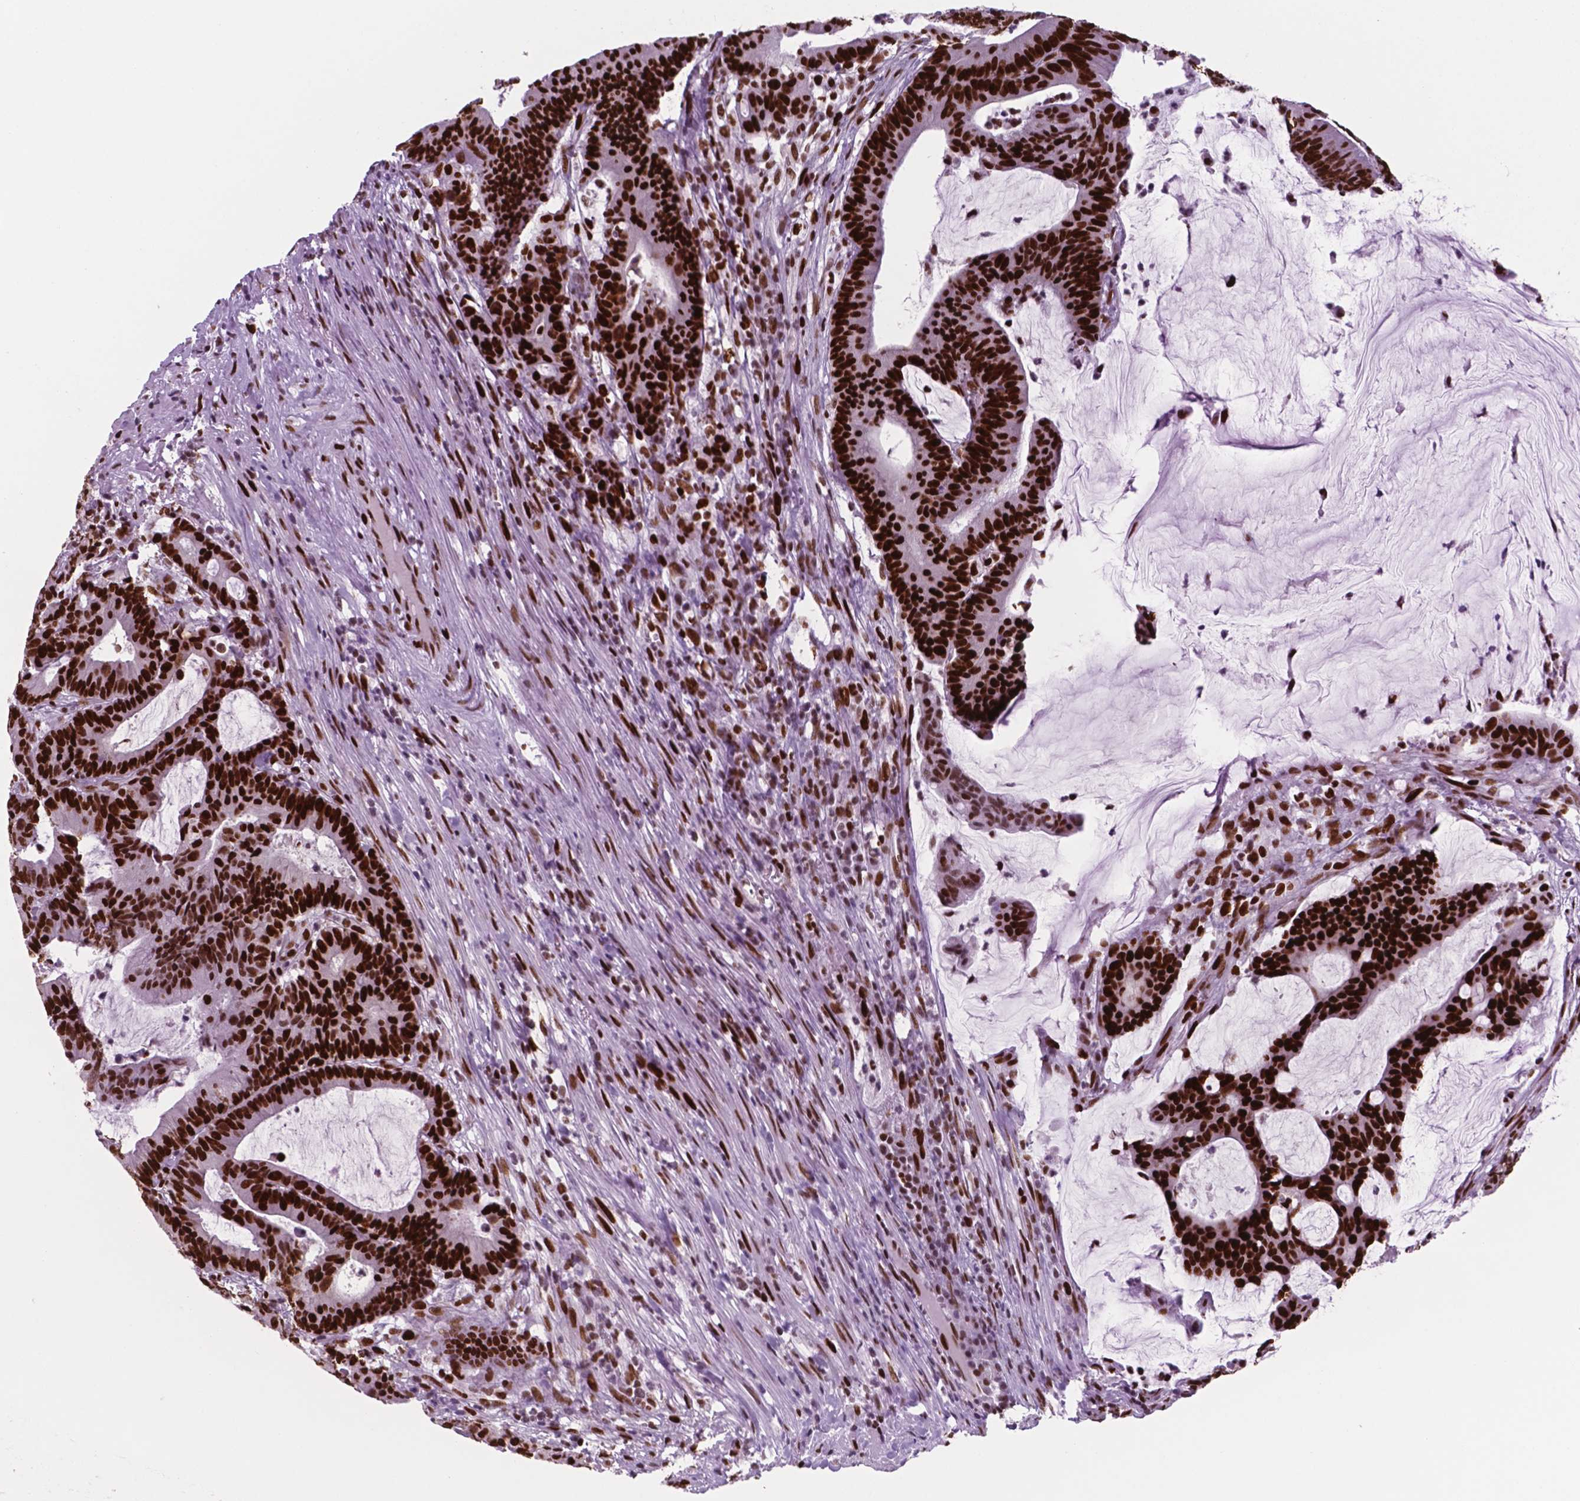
{"staining": {"intensity": "strong", "quantity": ">75%", "location": "nuclear"}, "tissue": "colorectal cancer", "cell_type": "Tumor cells", "image_type": "cancer", "snomed": [{"axis": "morphology", "description": "Adenocarcinoma, NOS"}, {"axis": "topography", "description": "Colon"}], "caption": "High-magnification brightfield microscopy of colorectal cancer (adenocarcinoma) stained with DAB (brown) and counterstained with hematoxylin (blue). tumor cells exhibit strong nuclear expression is appreciated in about>75% of cells.", "gene": "MSH6", "patient": {"sex": "female", "age": 78}}